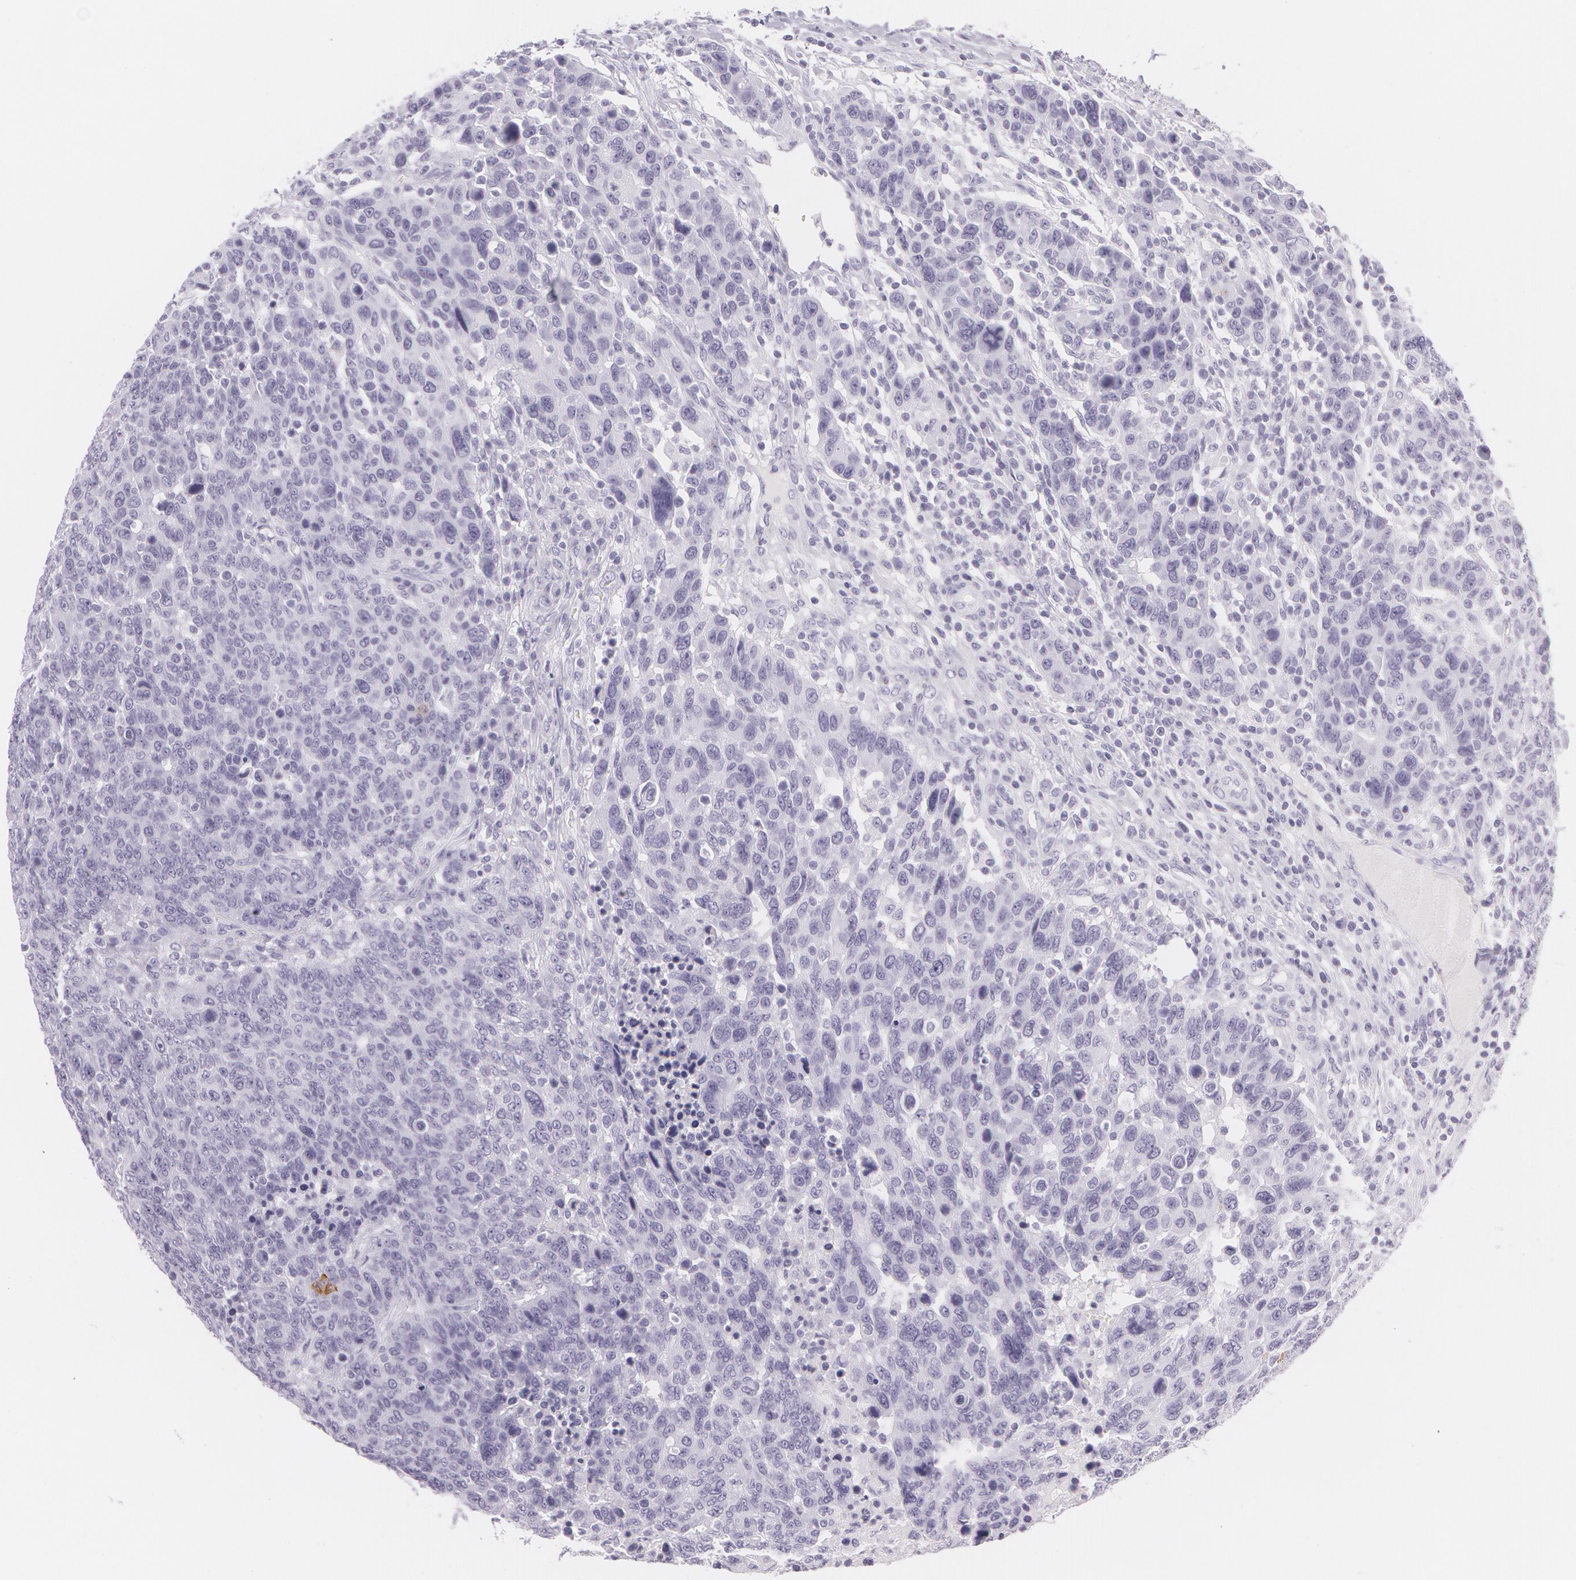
{"staining": {"intensity": "negative", "quantity": "none", "location": "none"}, "tissue": "breast cancer", "cell_type": "Tumor cells", "image_type": "cancer", "snomed": [{"axis": "morphology", "description": "Duct carcinoma"}, {"axis": "topography", "description": "Breast"}], "caption": "Breast infiltrating ductal carcinoma stained for a protein using immunohistochemistry exhibits no staining tumor cells.", "gene": "SNCG", "patient": {"sex": "female", "age": 37}}